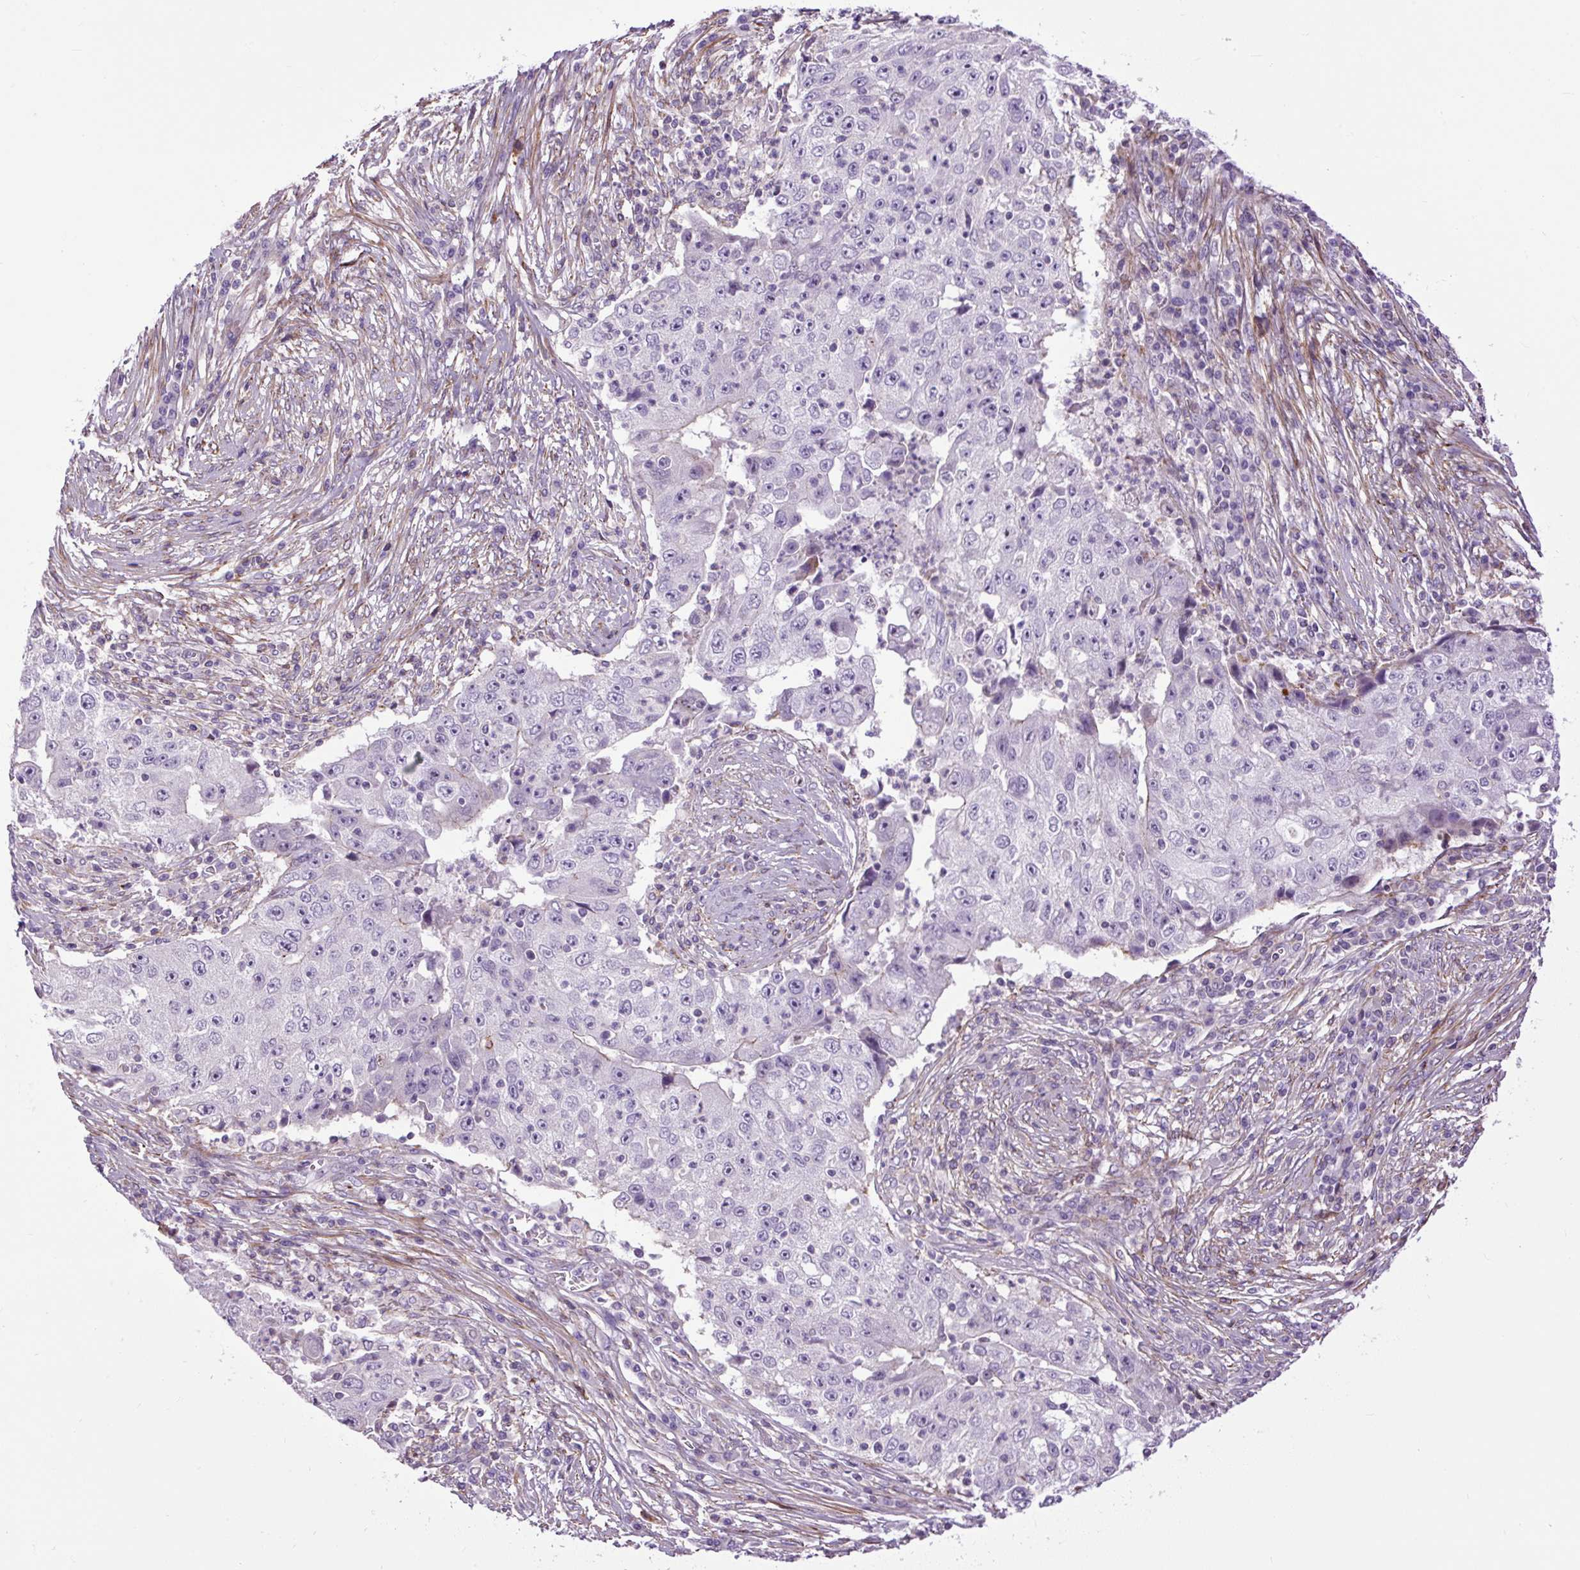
{"staining": {"intensity": "negative", "quantity": "none", "location": "none"}, "tissue": "lung cancer", "cell_type": "Tumor cells", "image_type": "cancer", "snomed": [{"axis": "morphology", "description": "Squamous cell carcinoma, NOS"}, {"axis": "topography", "description": "Lung"}], "caption": "Tumor cells are negative for brown protein staining in lung cancer.", "gene": "ZNF197", "patient": {"sex": "male", "age": 64}}